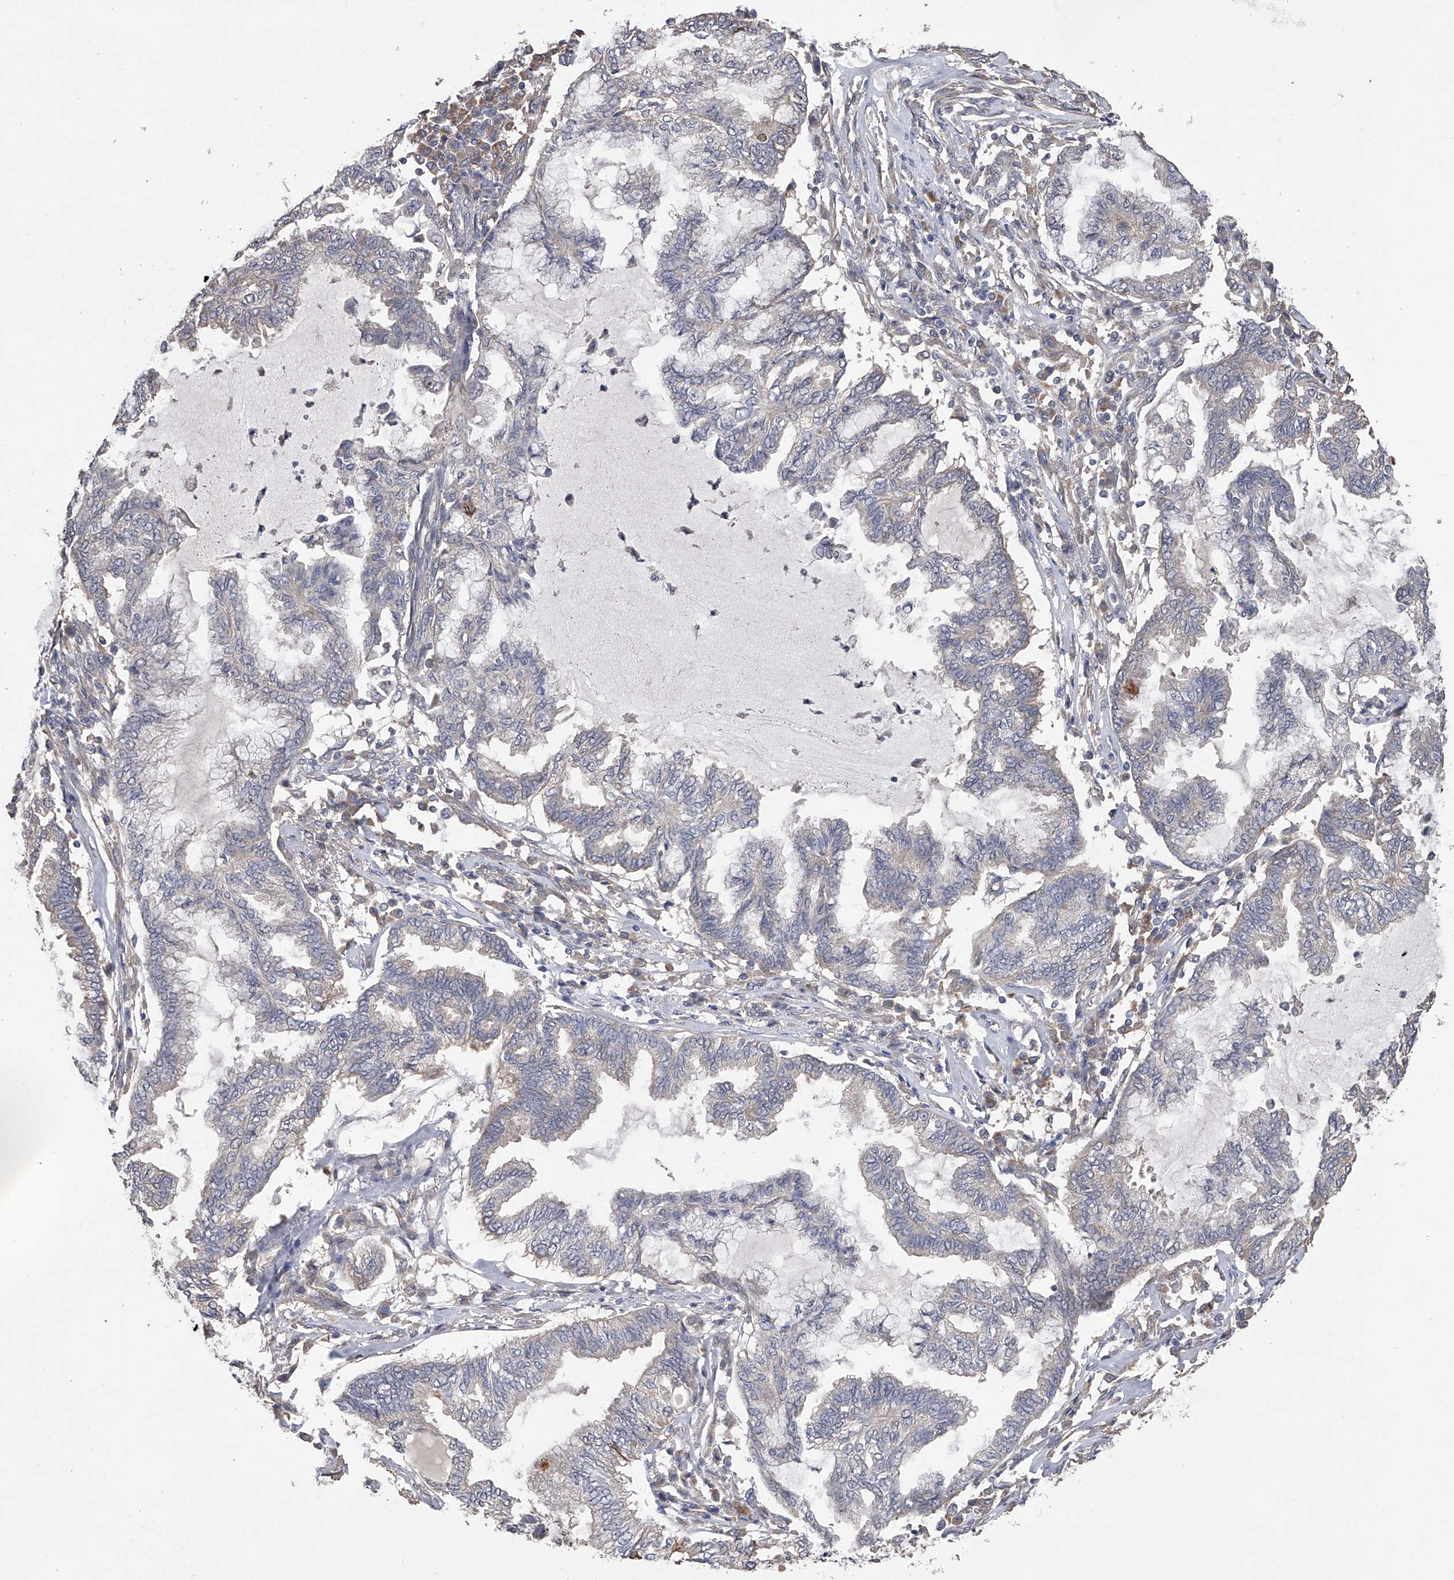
{"staining": {"intensity": "negative", "quantity": "none", "location": "none"}, "tissue": "endometrial cancer", "cell_type": "Tumor cells", "image_type": "cancer", "snomed": [{"axis": "morphology", "description": "Adenocarcinoma, NOS"}, {"axis": "topography", "description": "Endometrium"}], "caption": "This is an immunohistochemistry (IHC) photomicrograph of endometrial cancer (adenocarcinoma). There is no expression in tumor cells.", "gene": "CFAP298", "patient": {"sex": "female", "age": 86}}